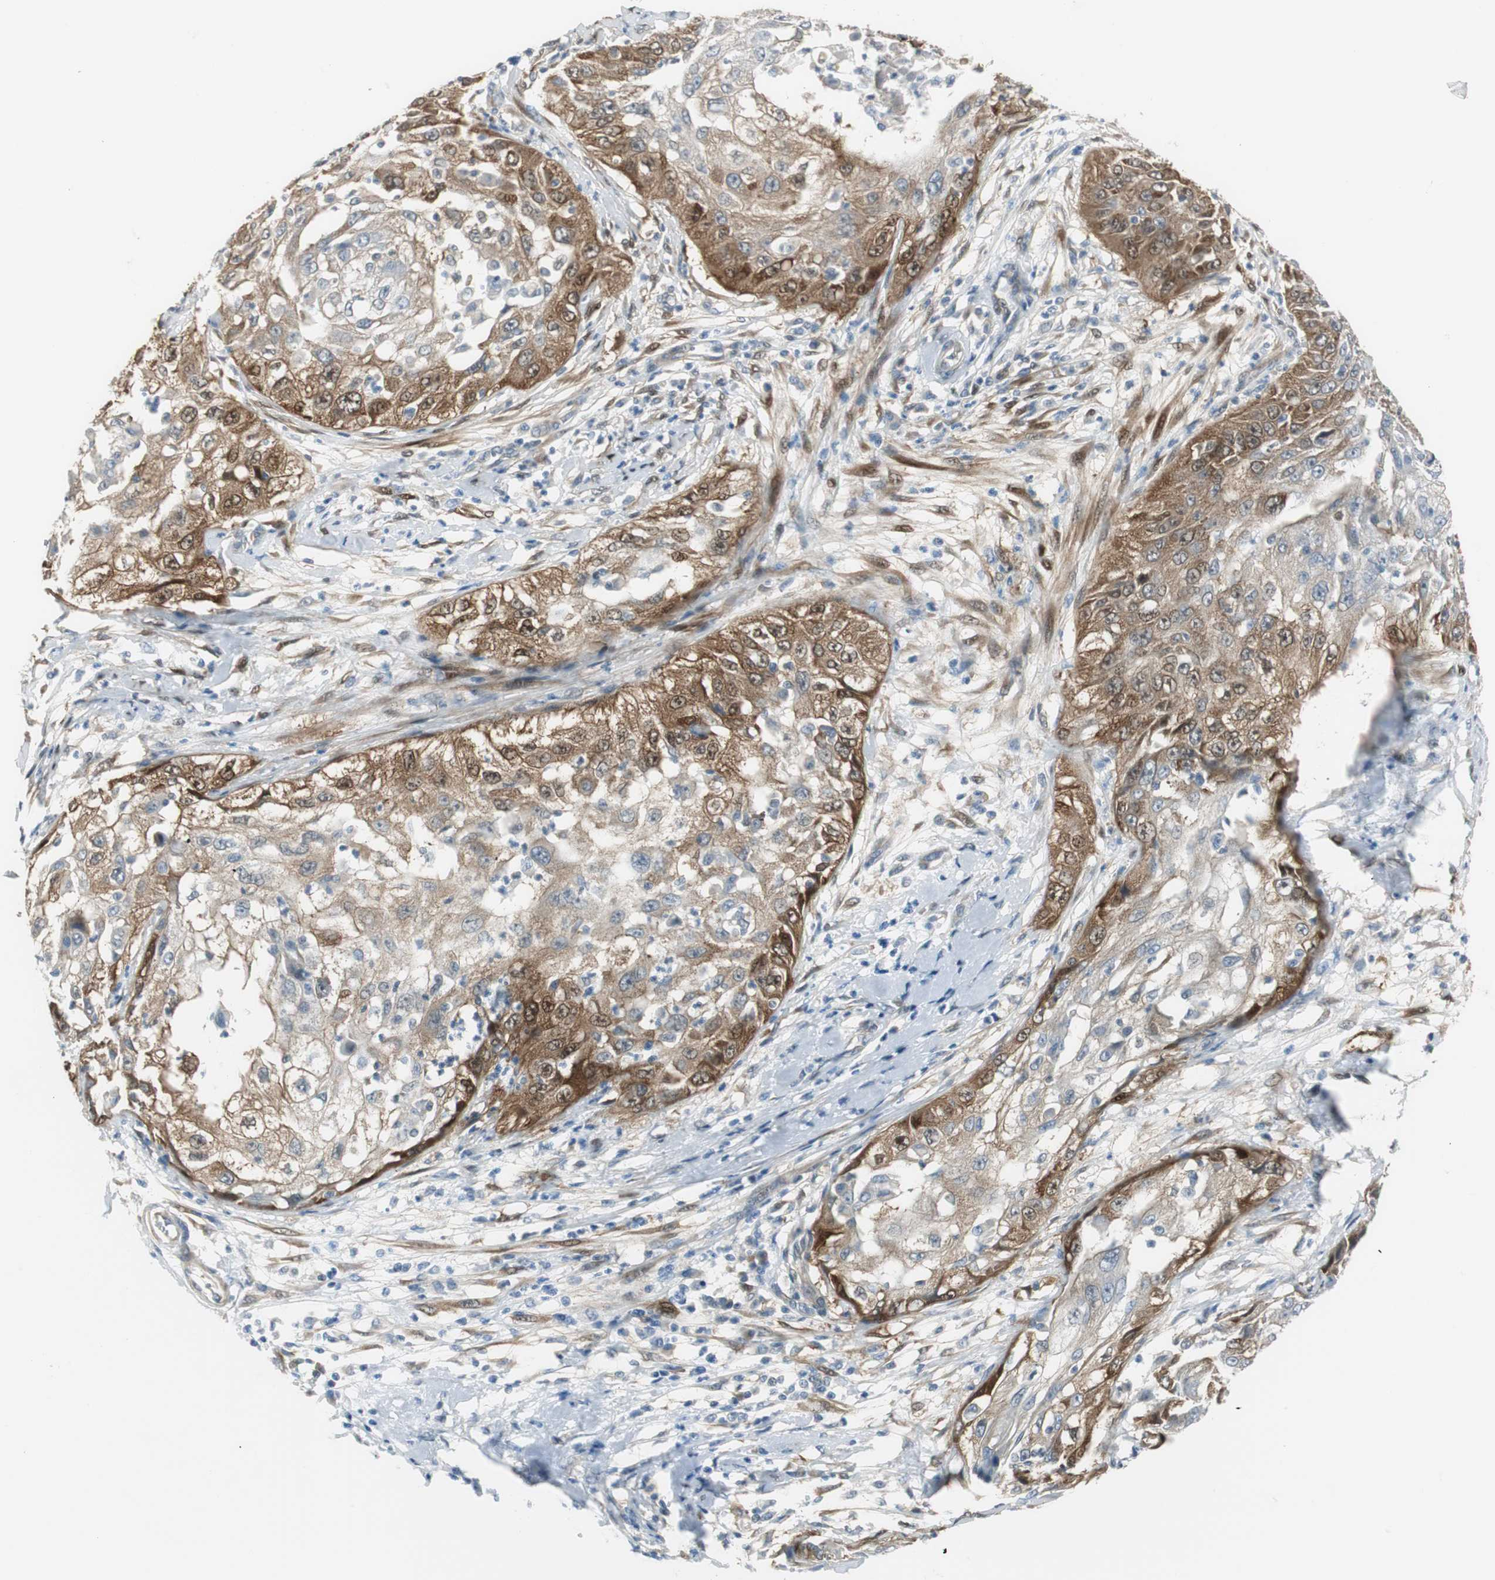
{"staining": {"intensity": "moderate", "quantity": "25%-75%", "location": "cytoplasmic/membranous"}, "tissue": "cervical cancer", "cell_type": "Tumor cells", "image_type": "cancer", "snomed": [{"axis": "morphology", "description": "Squamous cell carcinoma, NOS"}, {"axis": "topography", "description": "Cervix"}], "caption": "Moderate cytoplasmic/membranous positivity for a protein is identified in about 25%-75% of tumor cells of cervical cancer using immunohistochemistry (IHC).", "gene": "FHL2", "patient": {"sex": "female", "age": 64}}